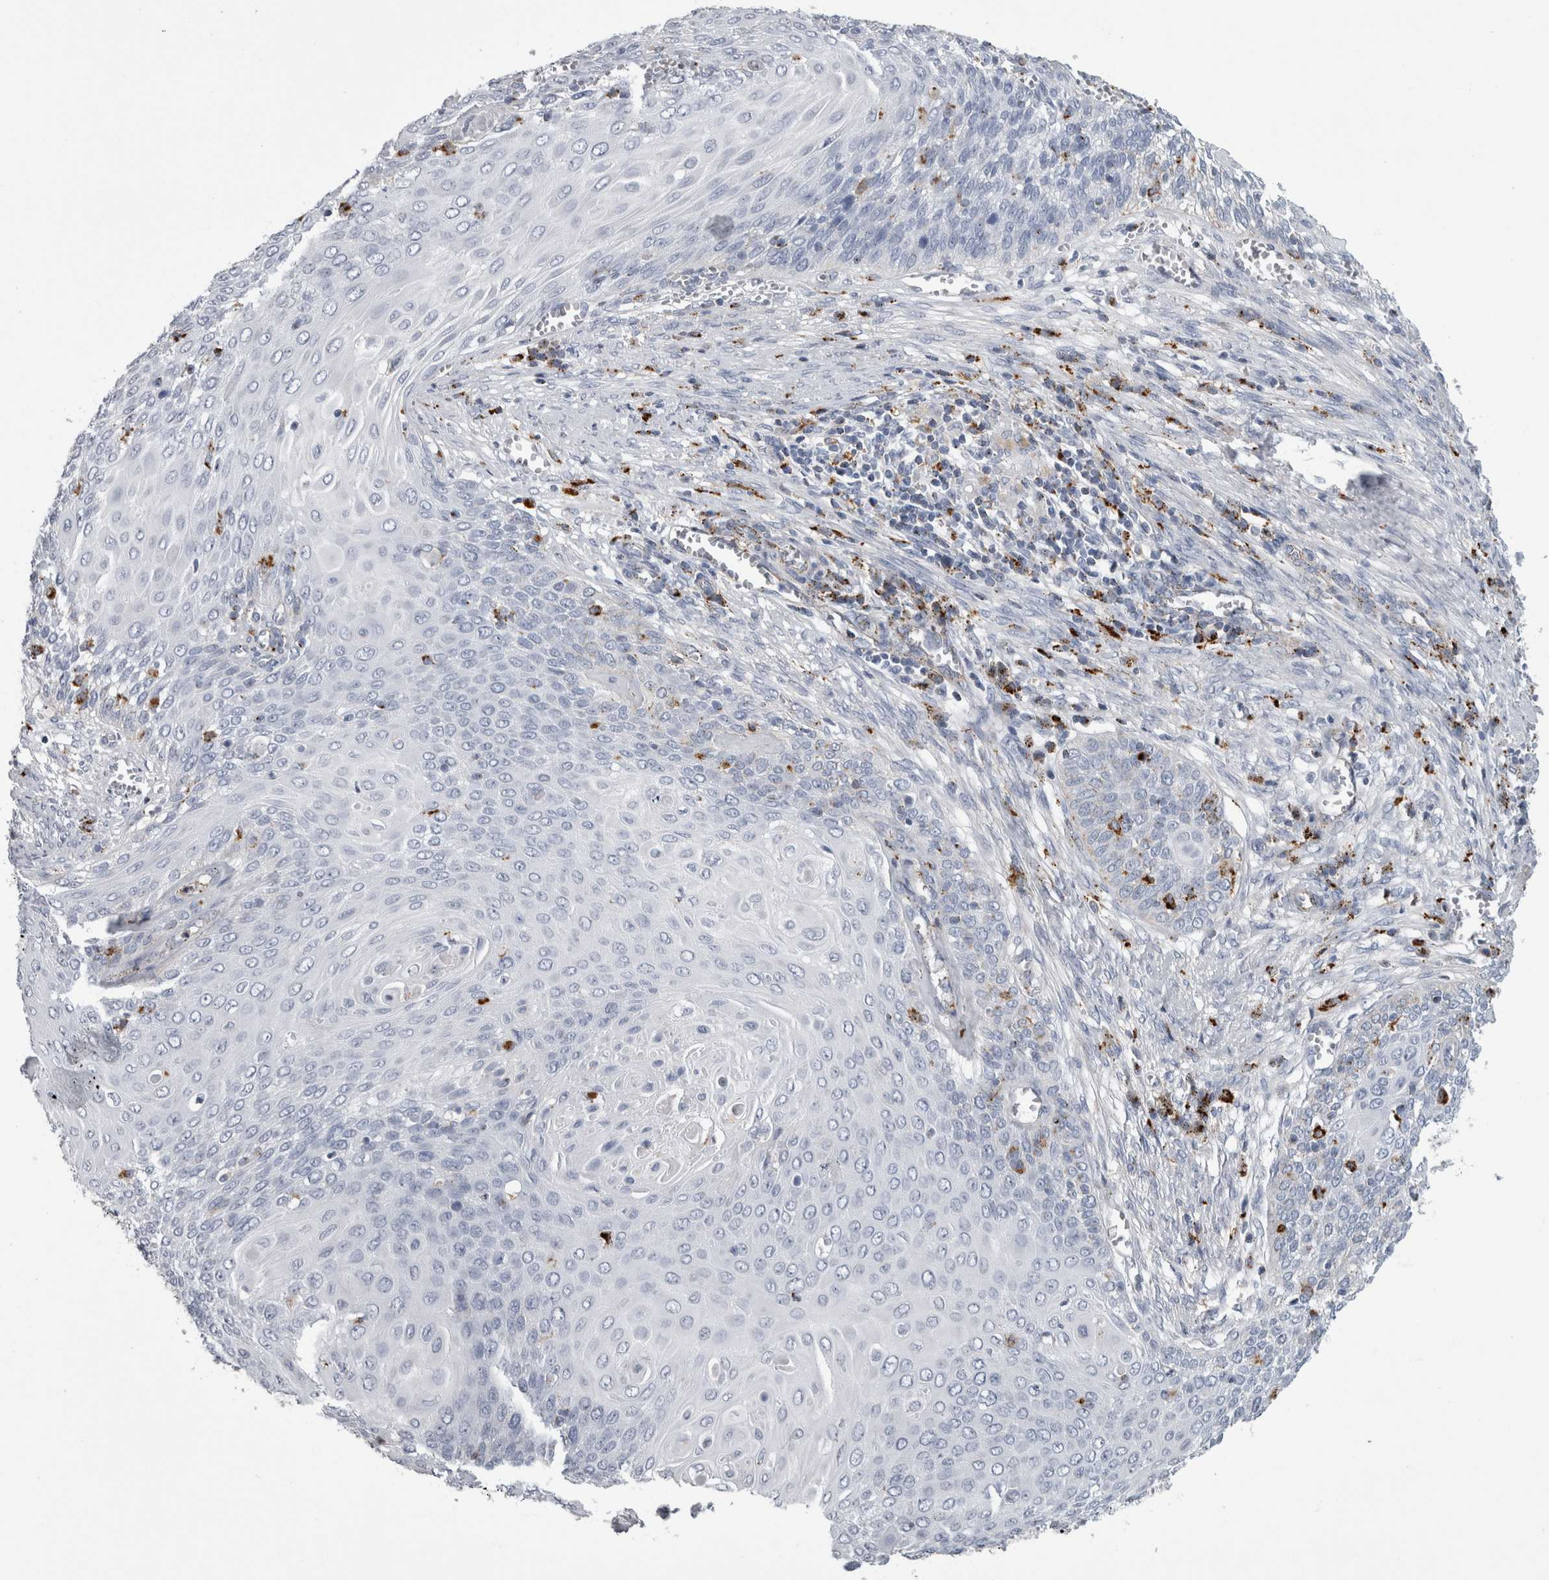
{"staining": {"intensity": "negative", "quantity": "none", "location": "none"}, "tissue": "cervical cancer", "cell_type": "Tumor cells", "image_type": "cancer", "snomed": [{"axis": "morphology", "description": "Squamous cell carcinoma, NOS"}, {"axis": "topography", "description": "Cervix"}], "caption": "This photomicrograph is of cervical cancer stained with immunohistochemistry to label a protein in brown with the nuclei are counter-stained blue. There is no positivity in tumor cells. (Brightfield microscopy of DAB (3,3'-diaminobenzidine) immunohistochemistry at high magnification).", "gene": "DPP7", "patient": {"sex": "female", "age": 39}}